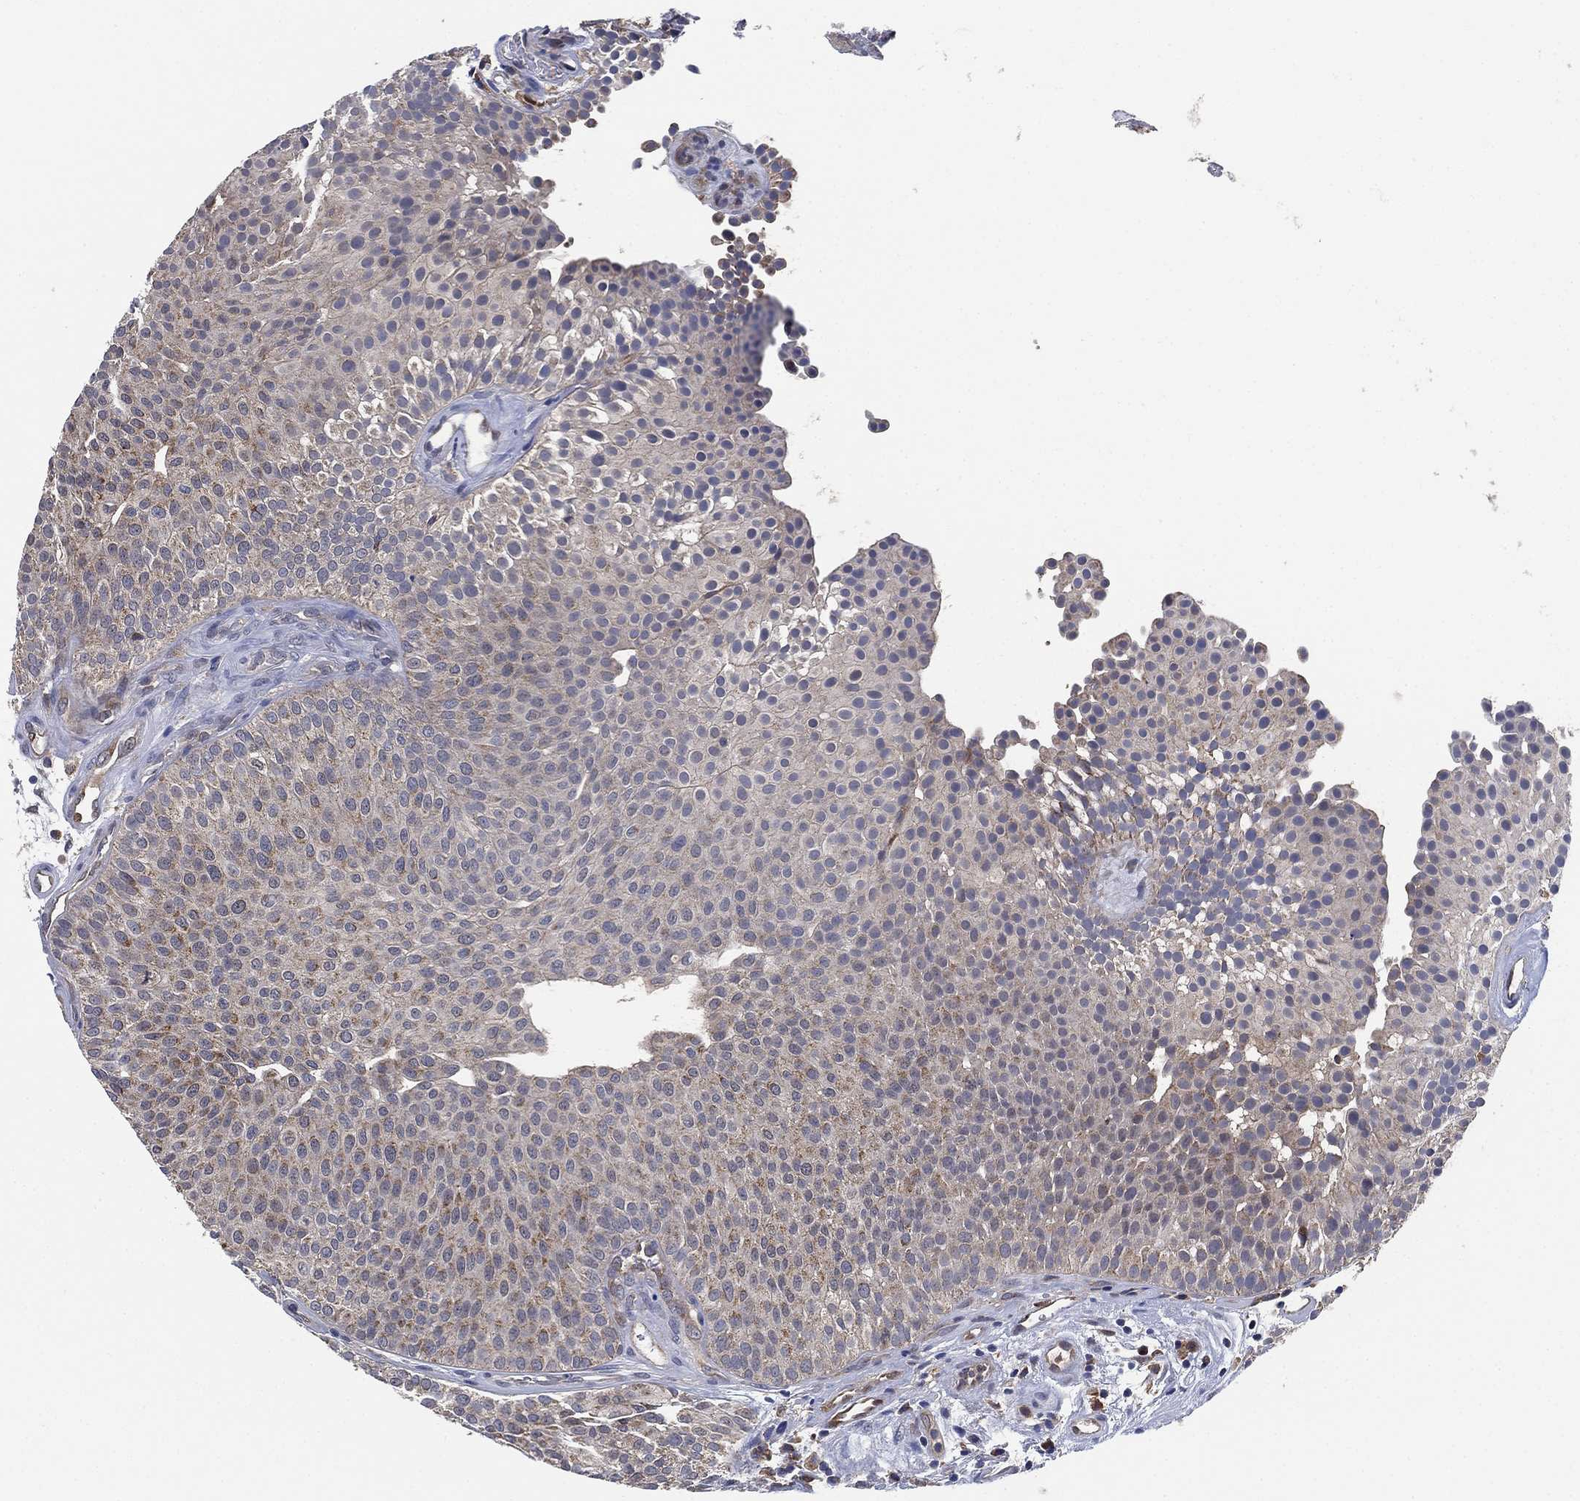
{"staining": {"intensity": "negative", "quantity": "none", "location": "none"}, "tissue": "urothelial cancer", "cell_type": "Tumor cells", "image_type": "cancer", "snomed": [{"axis": "morphology", "description": "Urothelial carcinoma, Low grade"}, {"axis": "topography", "description": "Urinary bladder"}], "caption": "Immunohistochemistry (IHC) histopathology image of neoplastic tissue: low-grade urothelial carcinoma stained with DAB (3,3'-diaminobenzidine) displays no significant protein staining in tumor cells.", "gene": "FES", "patient": {"sex": "female", "age": 87}}